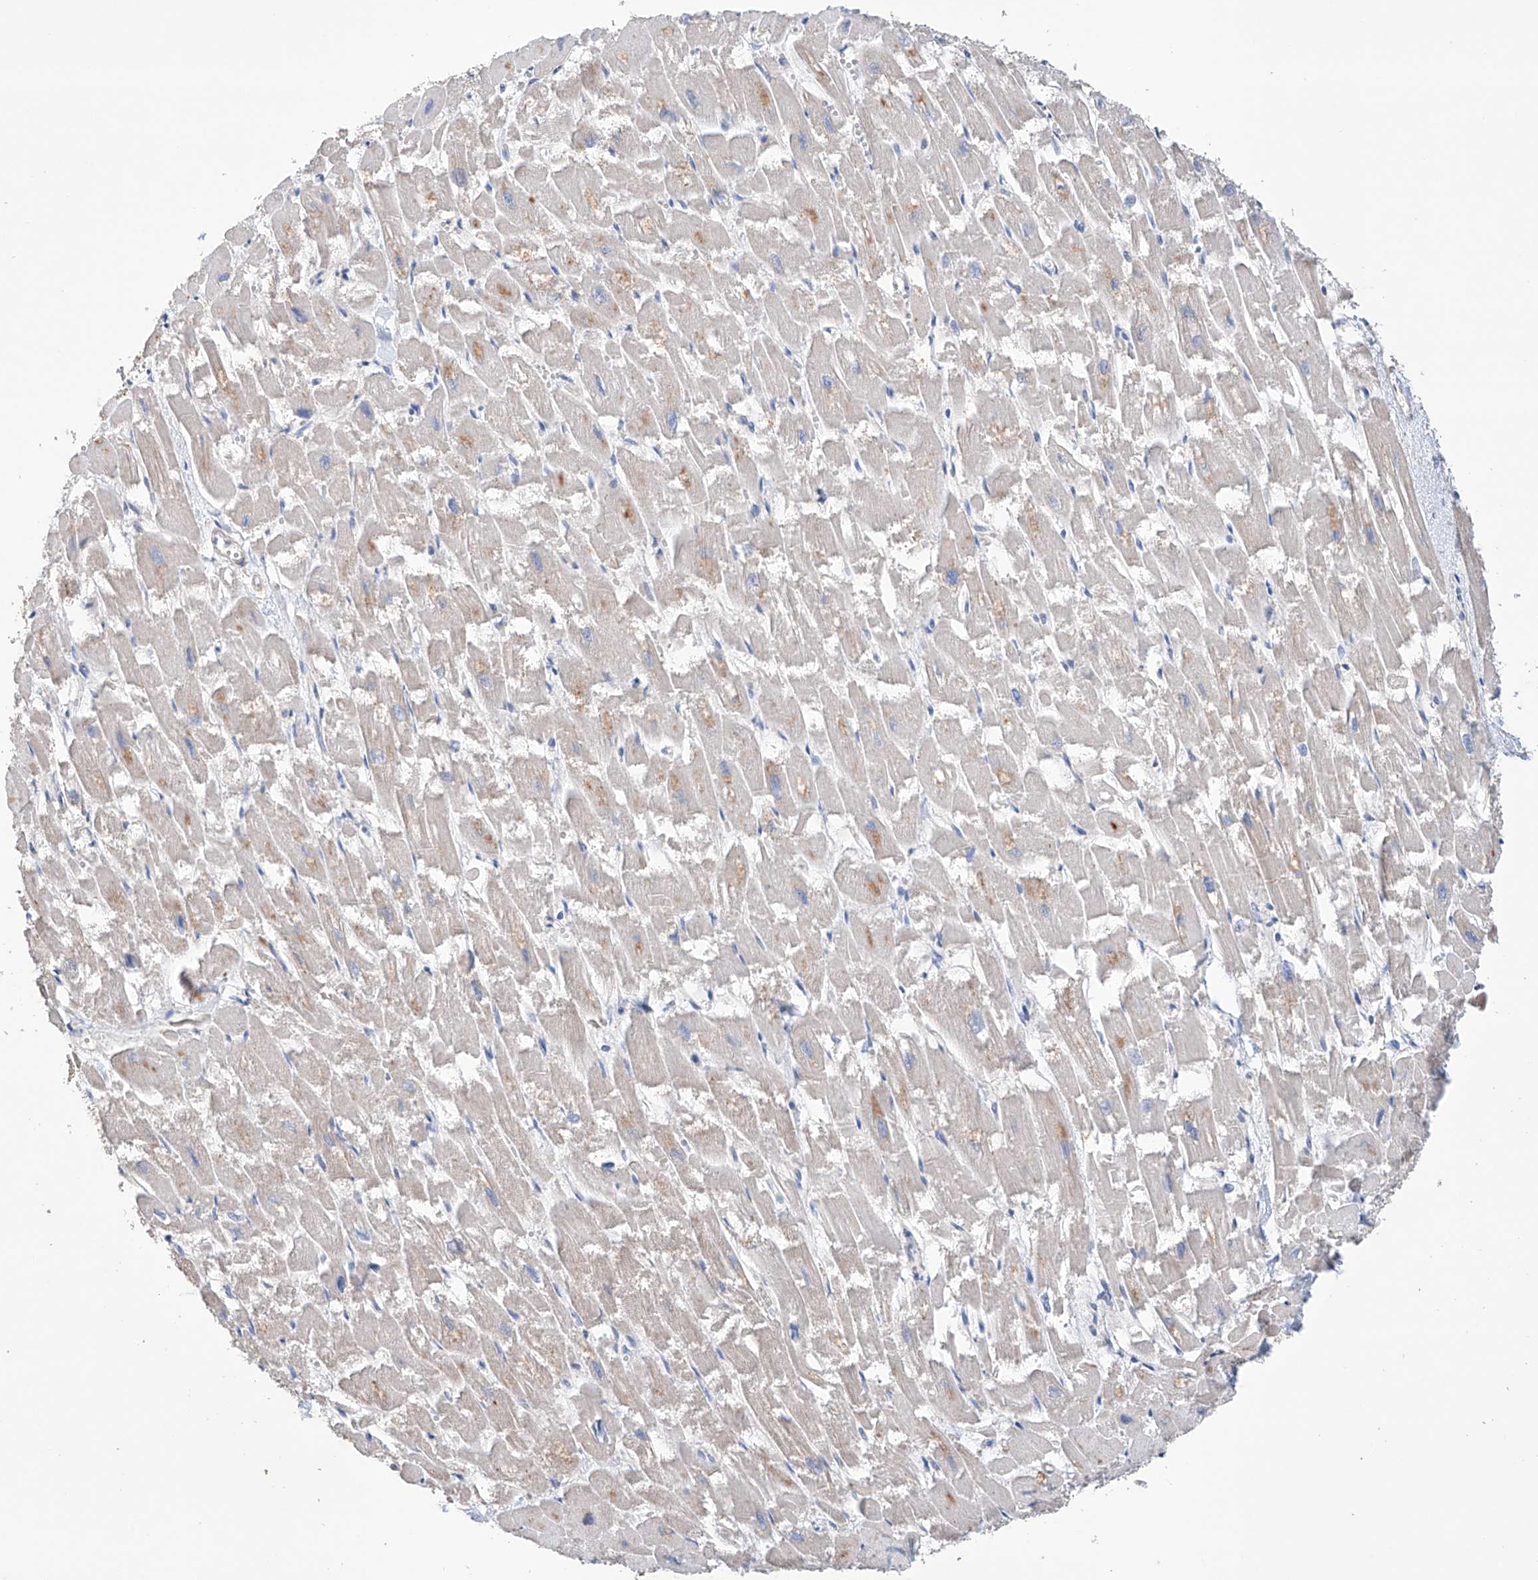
{"staining": {"intensity": "moderate", "quantity": "25%-75%", "location": "cytoplasmic/membranous"}, "tissue": "heart muscle", "cell_type": "Cardiomyocytes", "image_type": "normal", "snomed": [{"axis": "morphology", "description": "Normal tissue, NOS"}, {"axis": "topography", "description": "Heart"}], "caption": "Heart muscle stained for a protein exhibits moderate cytoplasmic/membranous positivity in cardiomyocytes. The staining was performed using DAB, with brown indicating positive protein expression. Nuclei are stained blue with hematoxylin.", "gene": "AFG1L", "patient": {"sex": "male", "age": 54}}